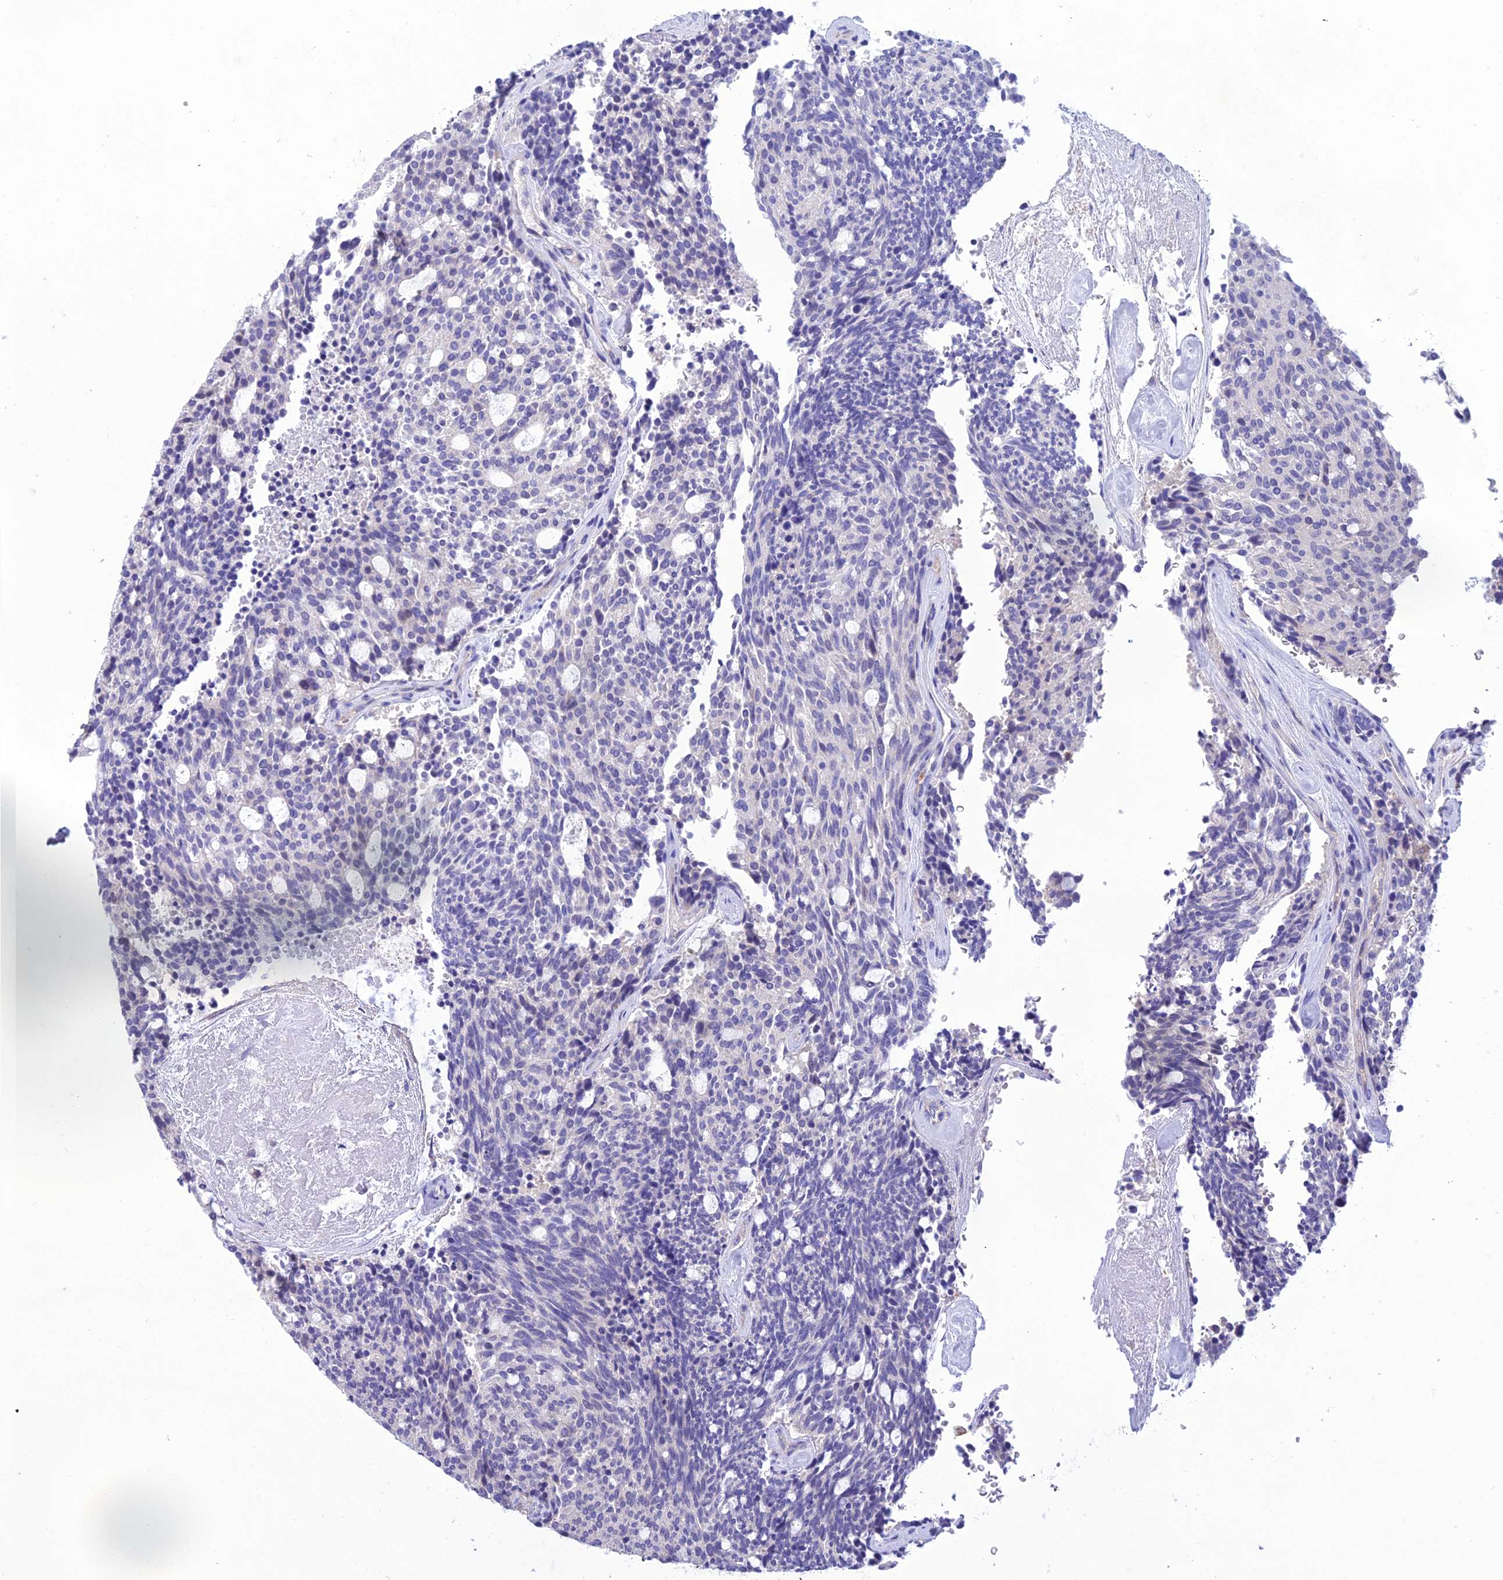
{"staining": {"intensity": "negative", "quantity": "none", "location": "none"}, "tissue": "carcinoid", "cell_type": "Tumor cells", "image_type": "cancer", "snomed": [{"axis": "morphology", "description": "Carcinoid, malignant, NOS"}, {"axis": "topography", "description": "Pancreas"}], "caption": "Immunohistochemistry of human carcinoid displays no positivity in tumor cells.", "gene": "SNX24", "patient": {"sex": "female", "age": 54}}